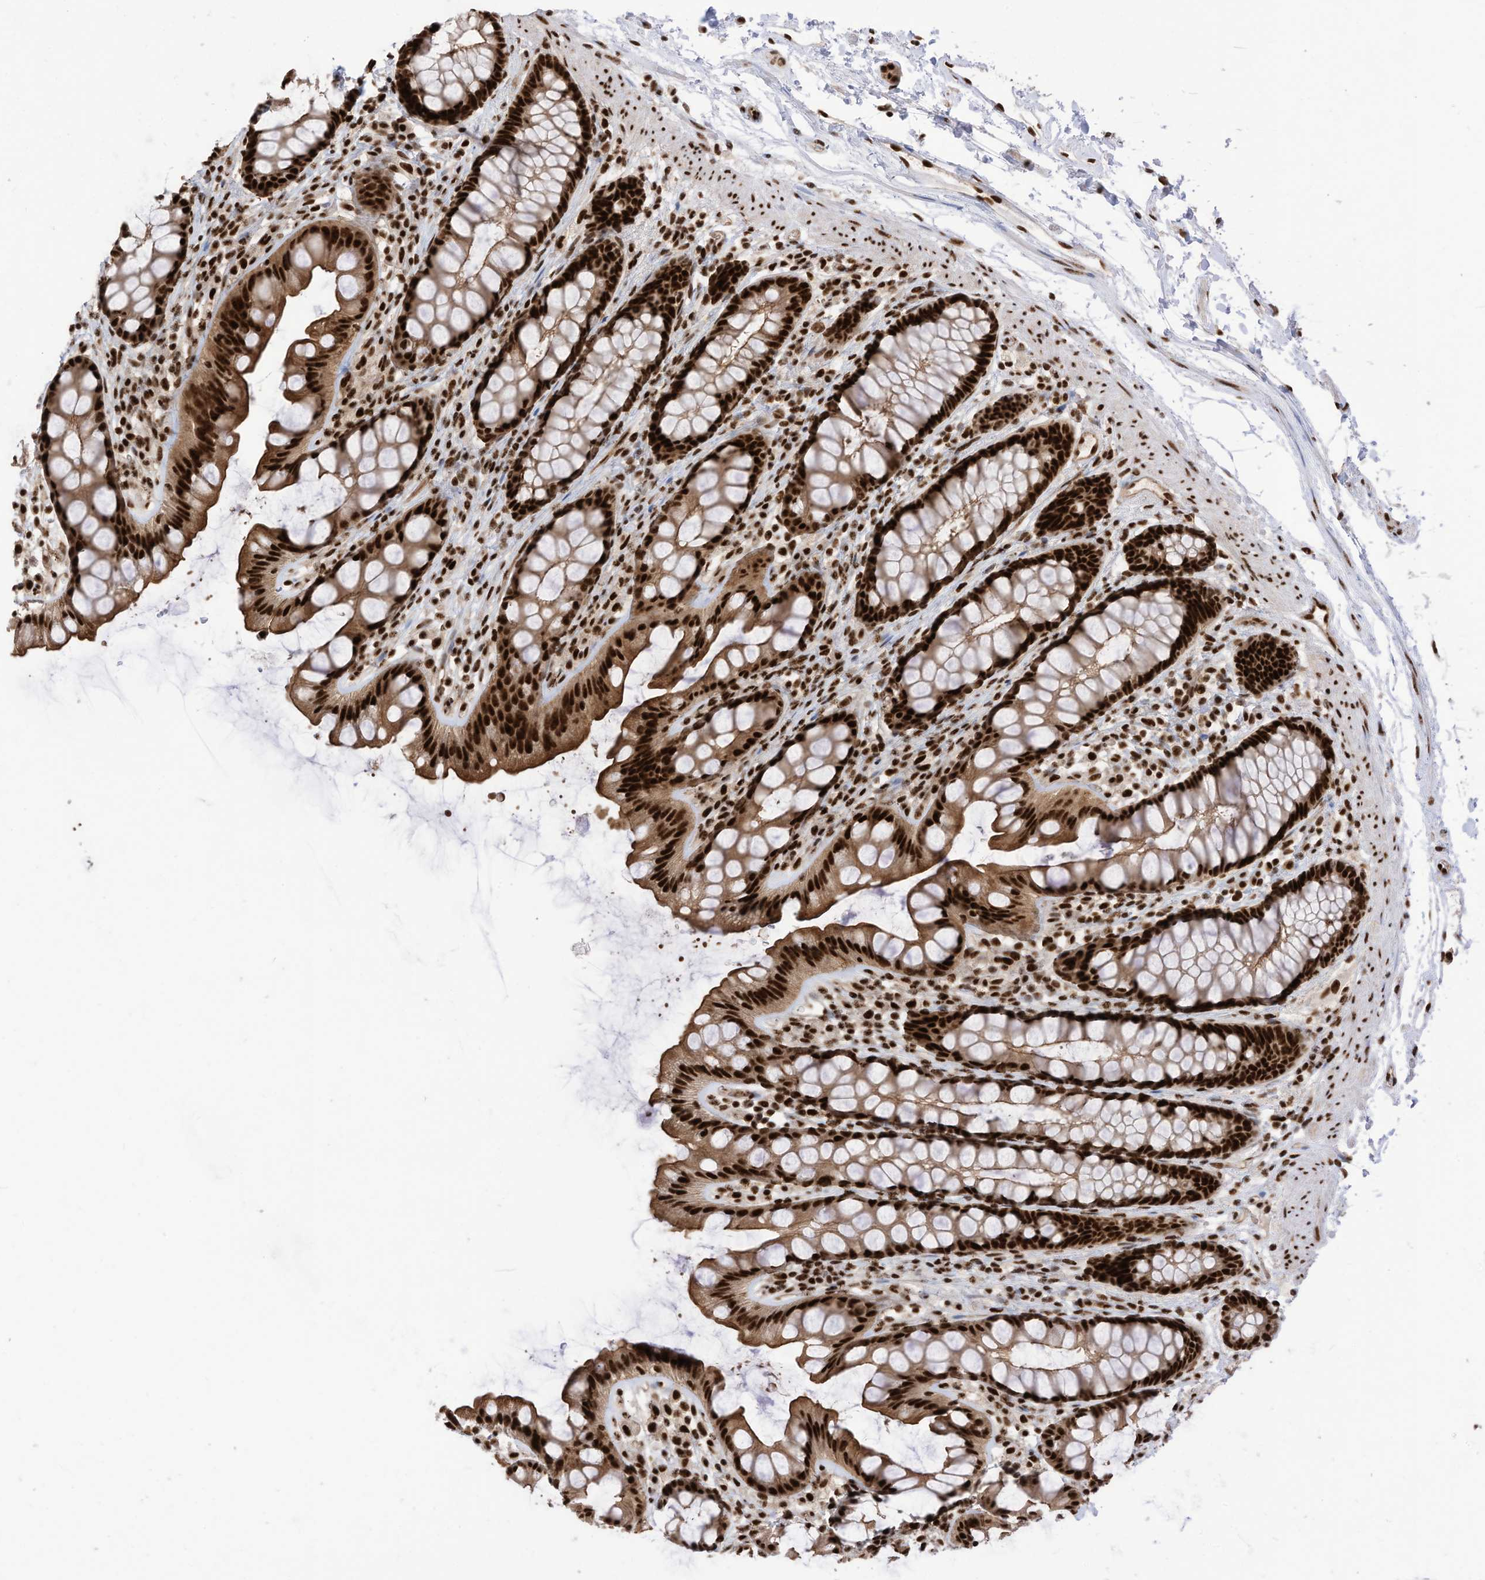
{"staining": {"intensity": "strong", "quantity": ">75%", "location": "nuclear"}, "tissue": "rectum", "cell_type": "Glandular cells", "image_type": "normal", "snomed": [{"axis": "morphology", "description": "Normal tissue, NOS"}, {"axis": "topography", "description": "Rectum"}], "caption": "IHC micrograph of normal rectum stained for a protein (brown), which exhibits high levels of strong nuclear staining in approximately >75% of glandular cells.", "gene": "SF3A3", "patient": {"sex": "female", "age": 65}}